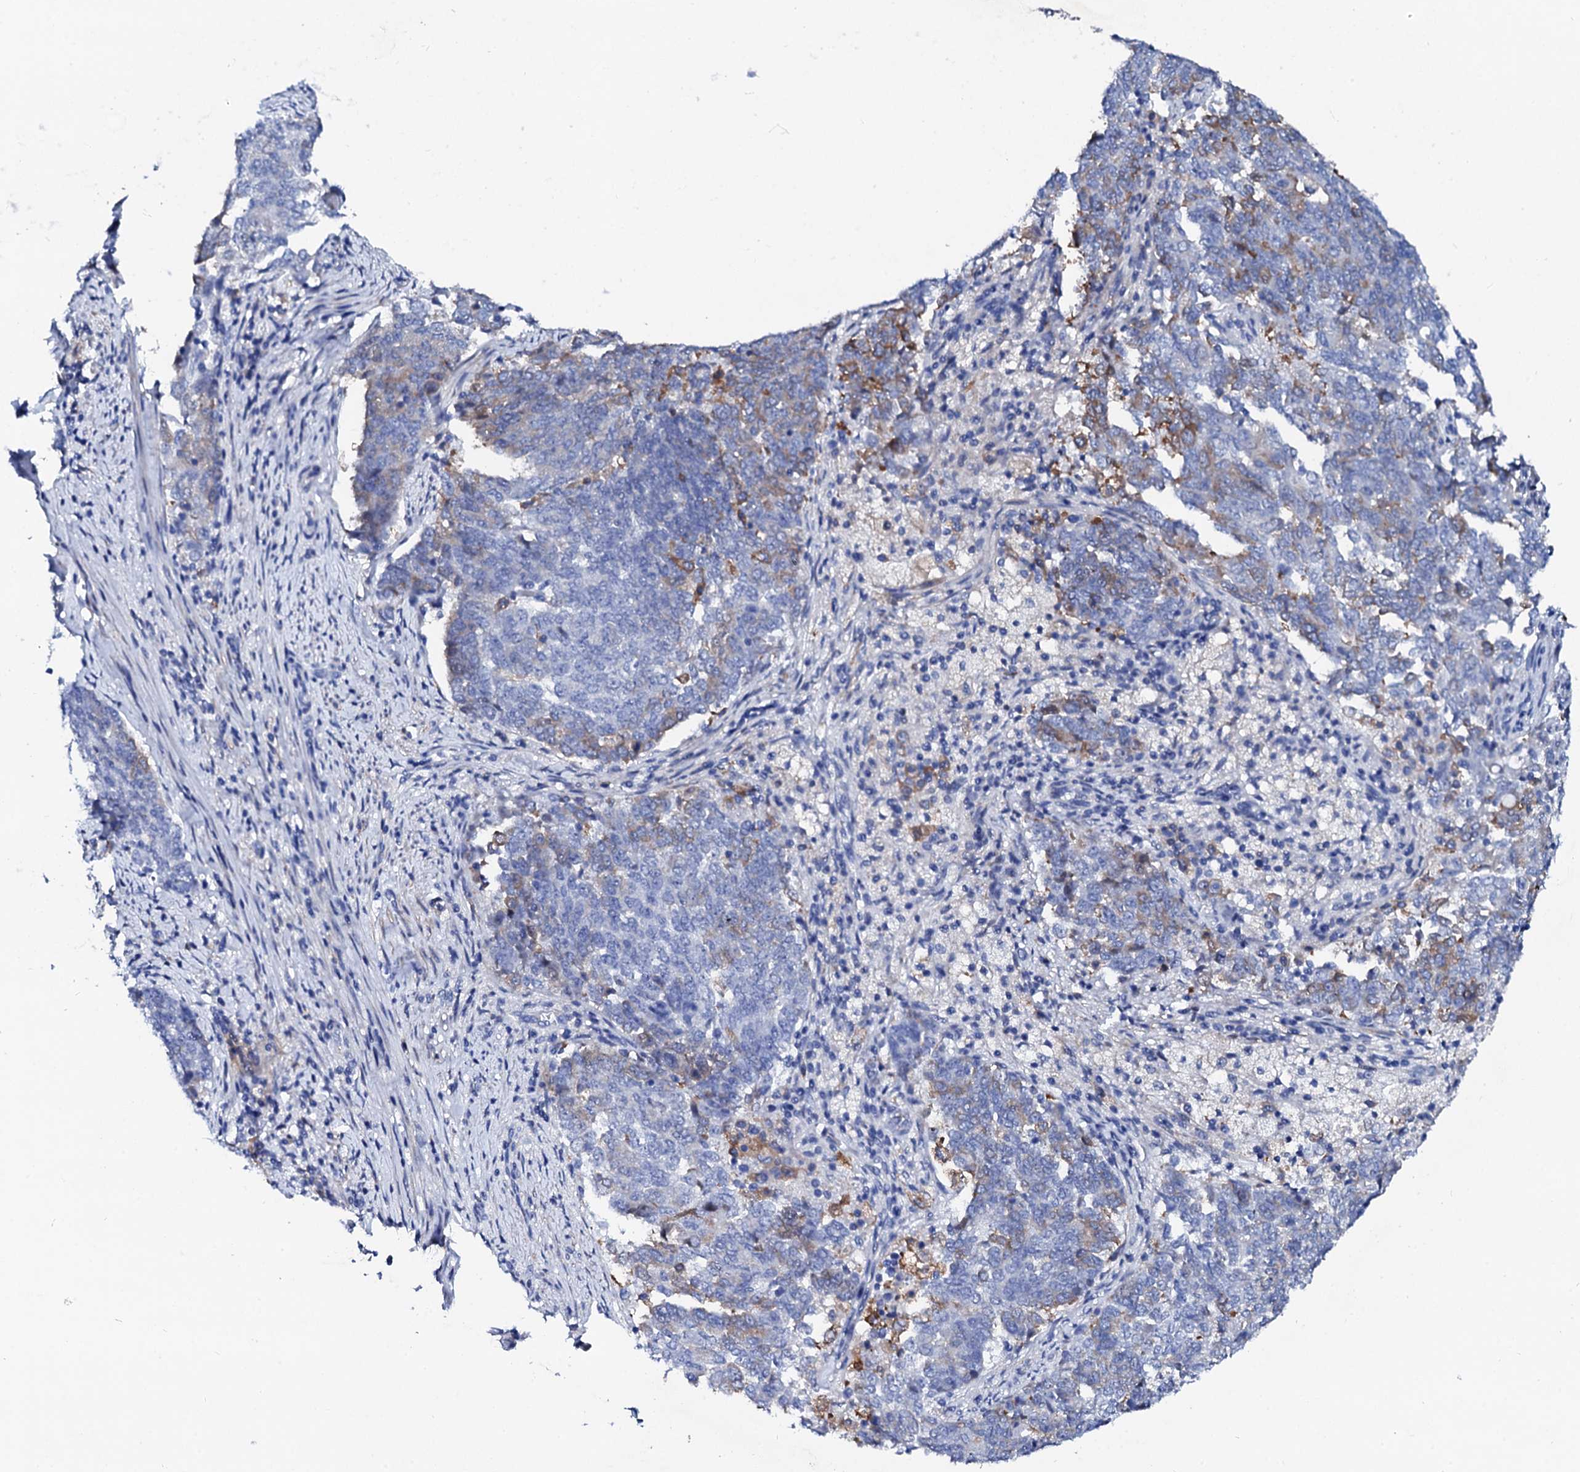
{"staining": {"intensity": "negative", "quantity": "none", "location": "none"}, "tissue": "endometrial cancer", "cell_type": "Tumor cells", "image_type": "cancer", "snomed": [{"axis": "morphology", "description": "Adenocarcinoma, NOS"}, {"axis": "topography", "description": "Endometrium"}], "caption": "Immunohistochemistry micrograph of human endometrial cancer stained for a protein (brown), which reveals no expression in tumor cells.", "gene": "GLB1L3", "patient": {"sex": "female", "age": 80}}